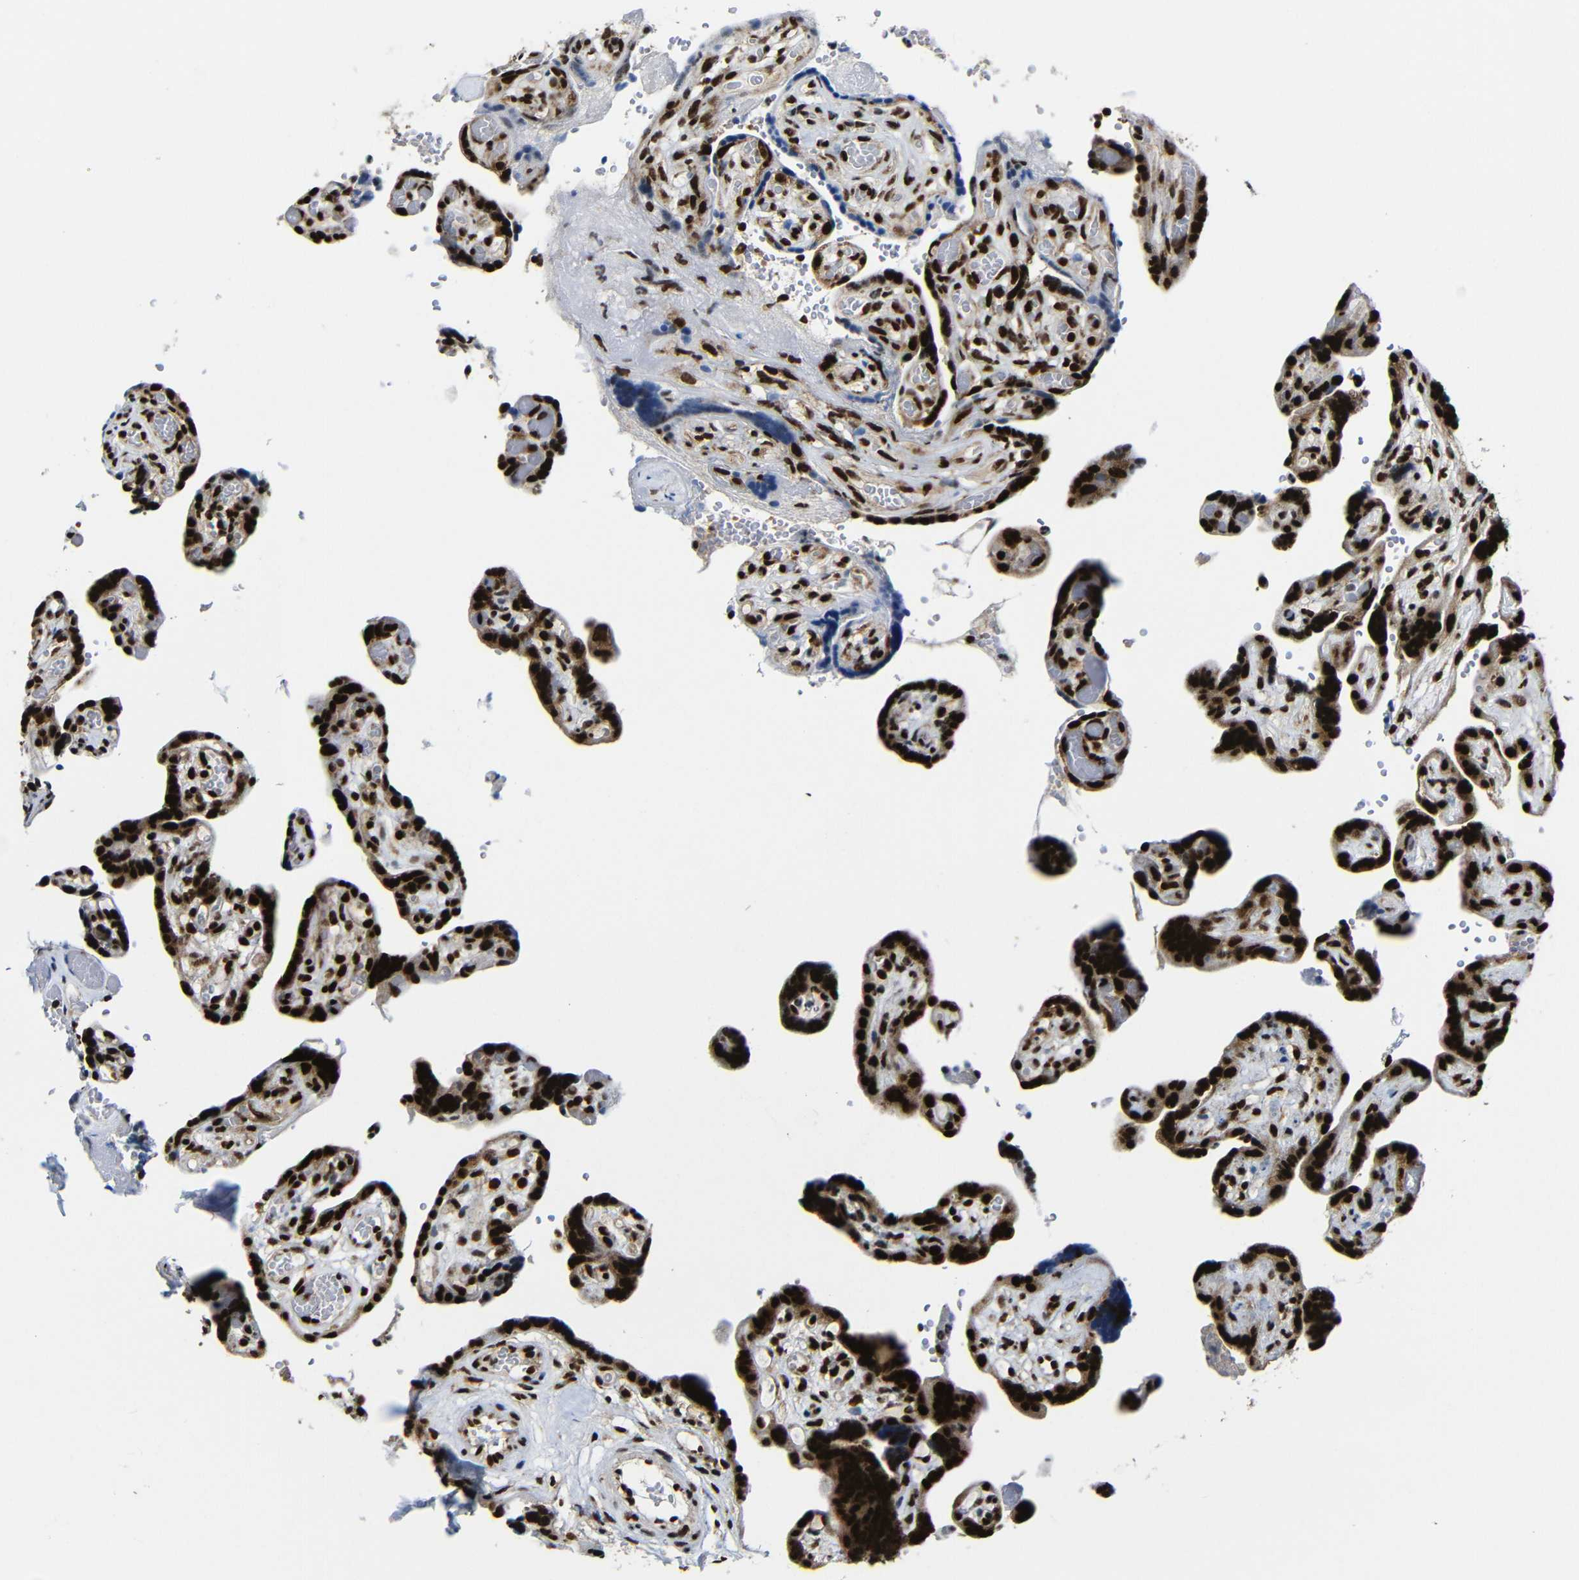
{"staining": {"intensity": "strong", "quantity": ">75%", "location": "nuclear"}, "tissue": "placenta", "cell_type": "Decidual cells", "image_type": "normal", "snomed": [{"axis": "morphology", "description": "Normal tissue, NOS"}, {"axis": "topography", "description": "Placenta"}], "caption": "A high-resolution image shows immunohistochemistry staining of benign placenta, which demonstrates strong nuclear expression in about >75% of decidual cells.", "gene": "PTBP1", "patient": {"sex": "female", "age": 30}}